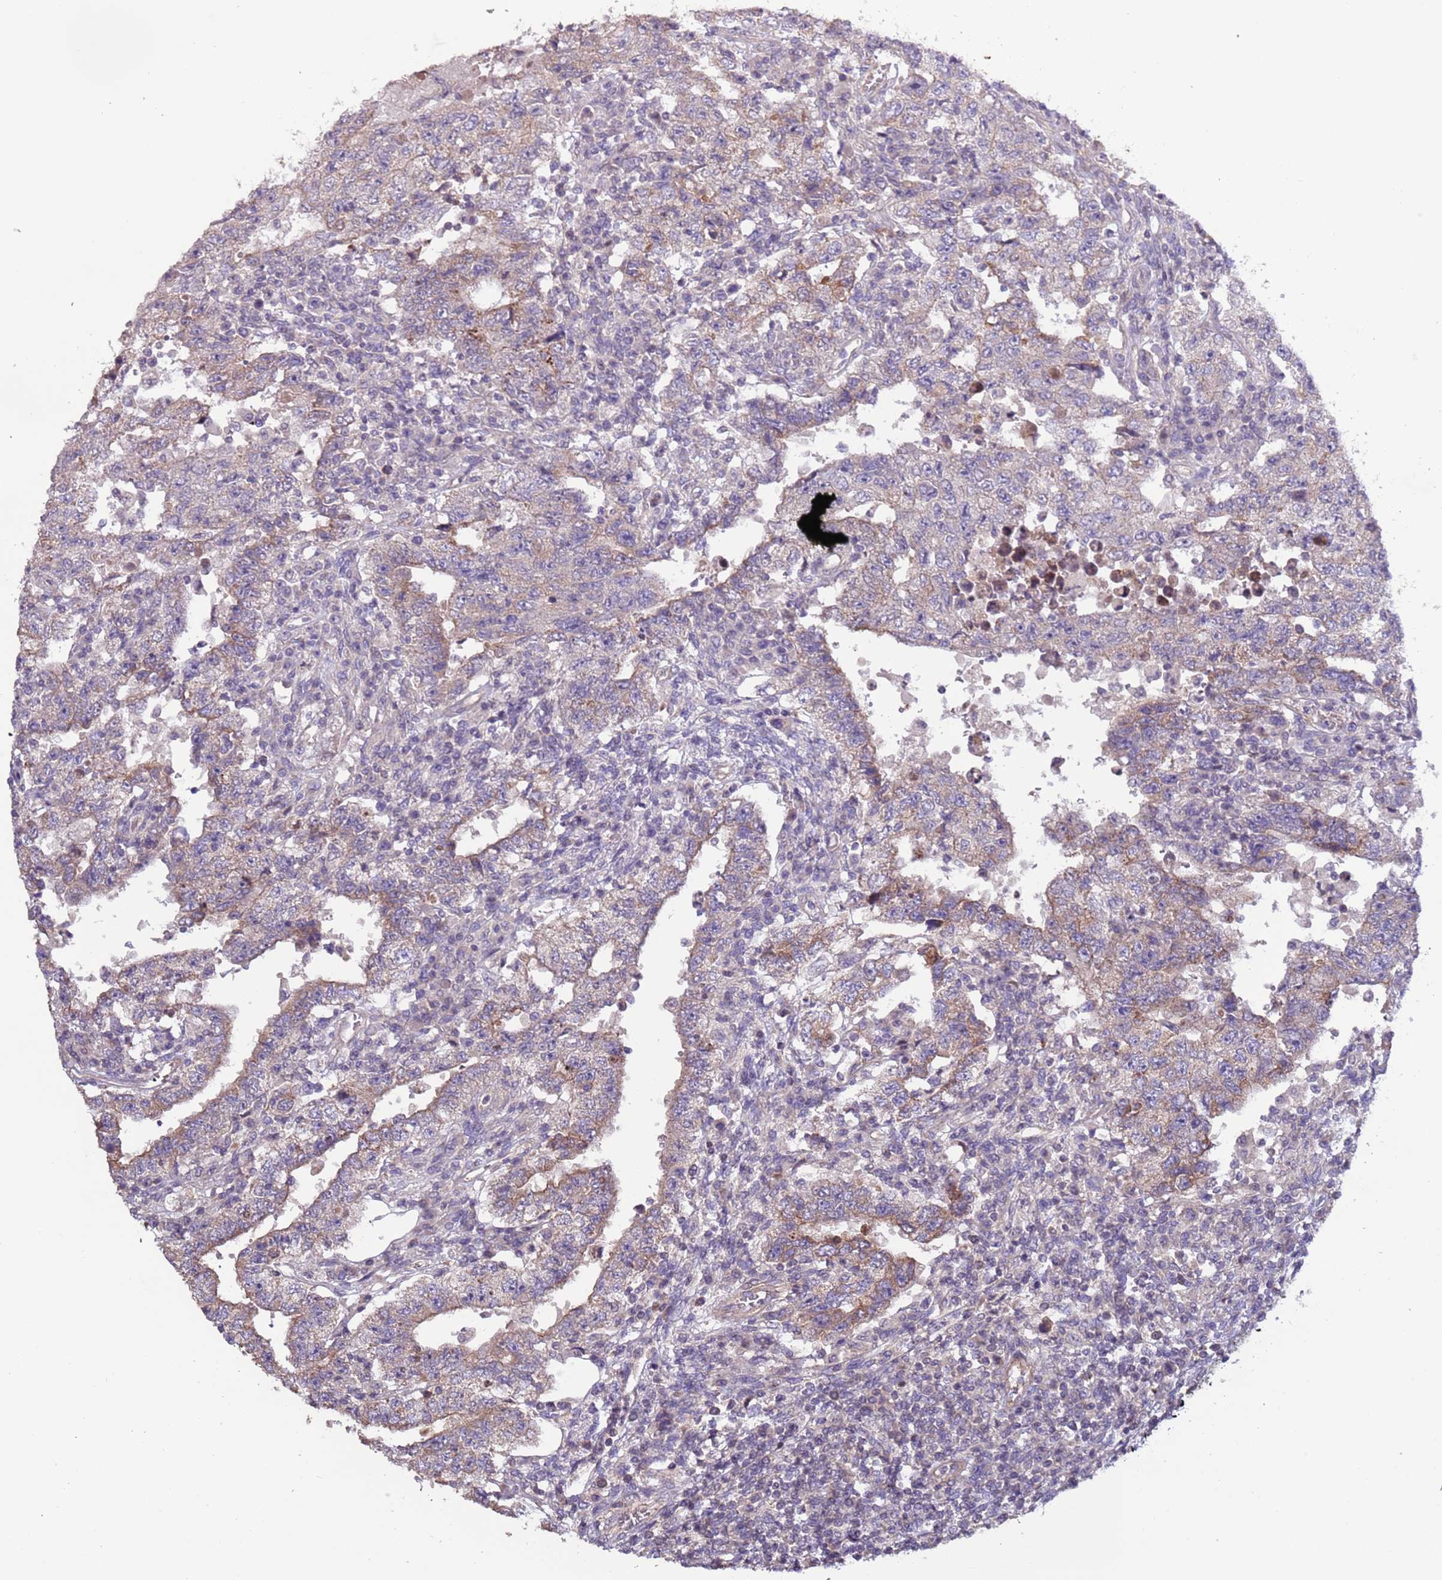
{"staining": {"intensity": "weak", "quantity": "25%-75%", "location": "cytoplasmic/membranous"}, "tissue": "testis cancer", "cell_type": "Tumor cells", "image_type": "cancer", "snomed": [{"axis": "morphology", "description": "Carcinoma, Embryonal, NOS"}, {"axis": "topography", "description": "Testis"}], "caption": "Weak cytoplasmic/membranous positivity for a protein is identified in approximately 25%-75% of tumor cells of testis embryonal carcinoma using immunohistochemistry.", "gene": "LAMB4", "patient": {"sex": "male", "age": 26}}